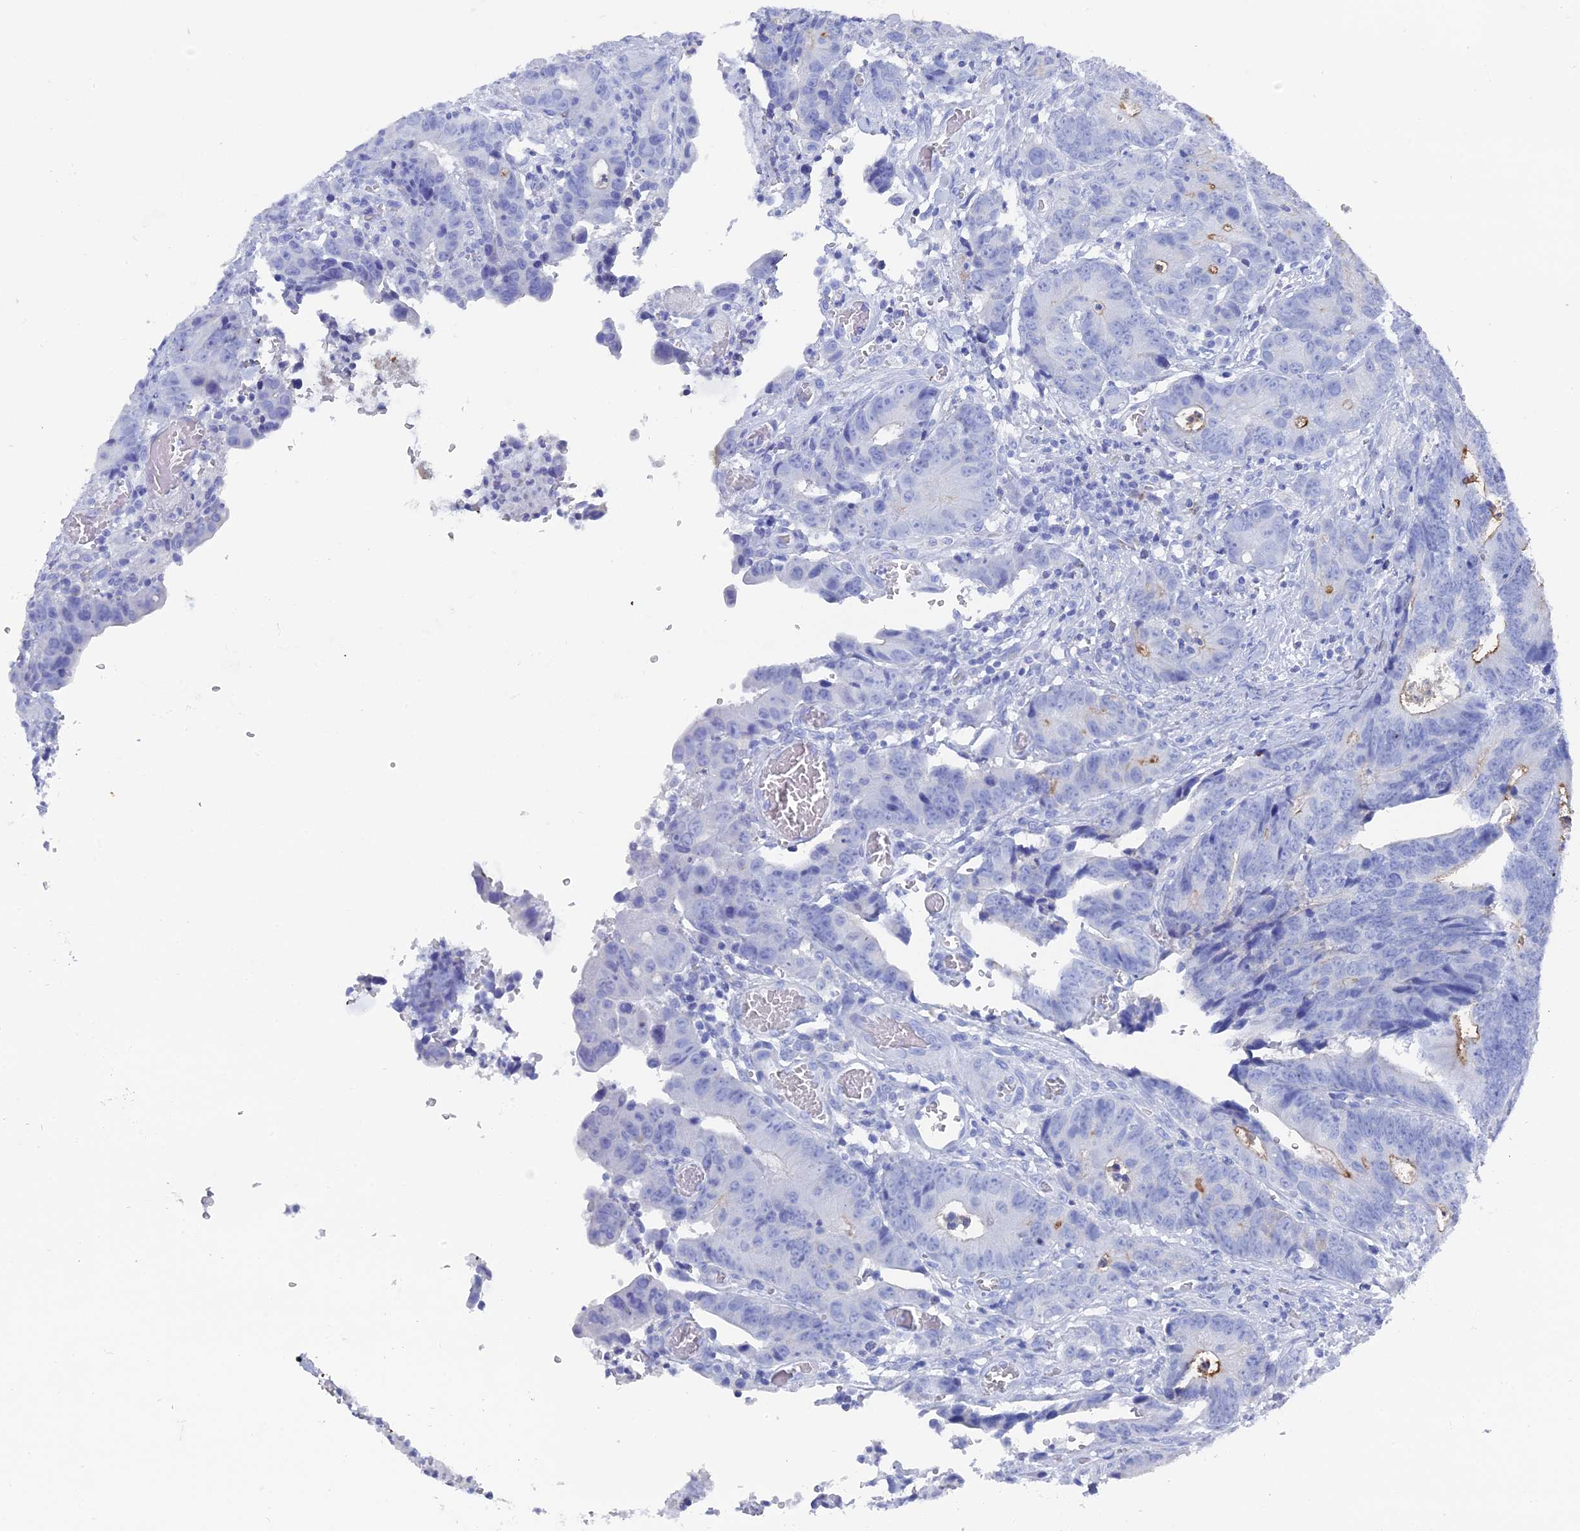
{"staining": {"intensity": "negative", "quantity": "none", "location": "none"}, "tissue": "colorectal cancer", "cell_type": "Tumor cells", "image_type": "cancer", "snomed": [{"axis": "morphology", "description": "Adenocarcinoma, NOS"}, {"axis": "topography", "description": "Colon"}], "caption": "Immunohistochemistry of human adenocarcinoma (colorectal) exhibits no staining in tumor cells. Nuclei are stained in blue.", "gene": "ENPP3", "patient": {"sex": "female", "age": 57}}